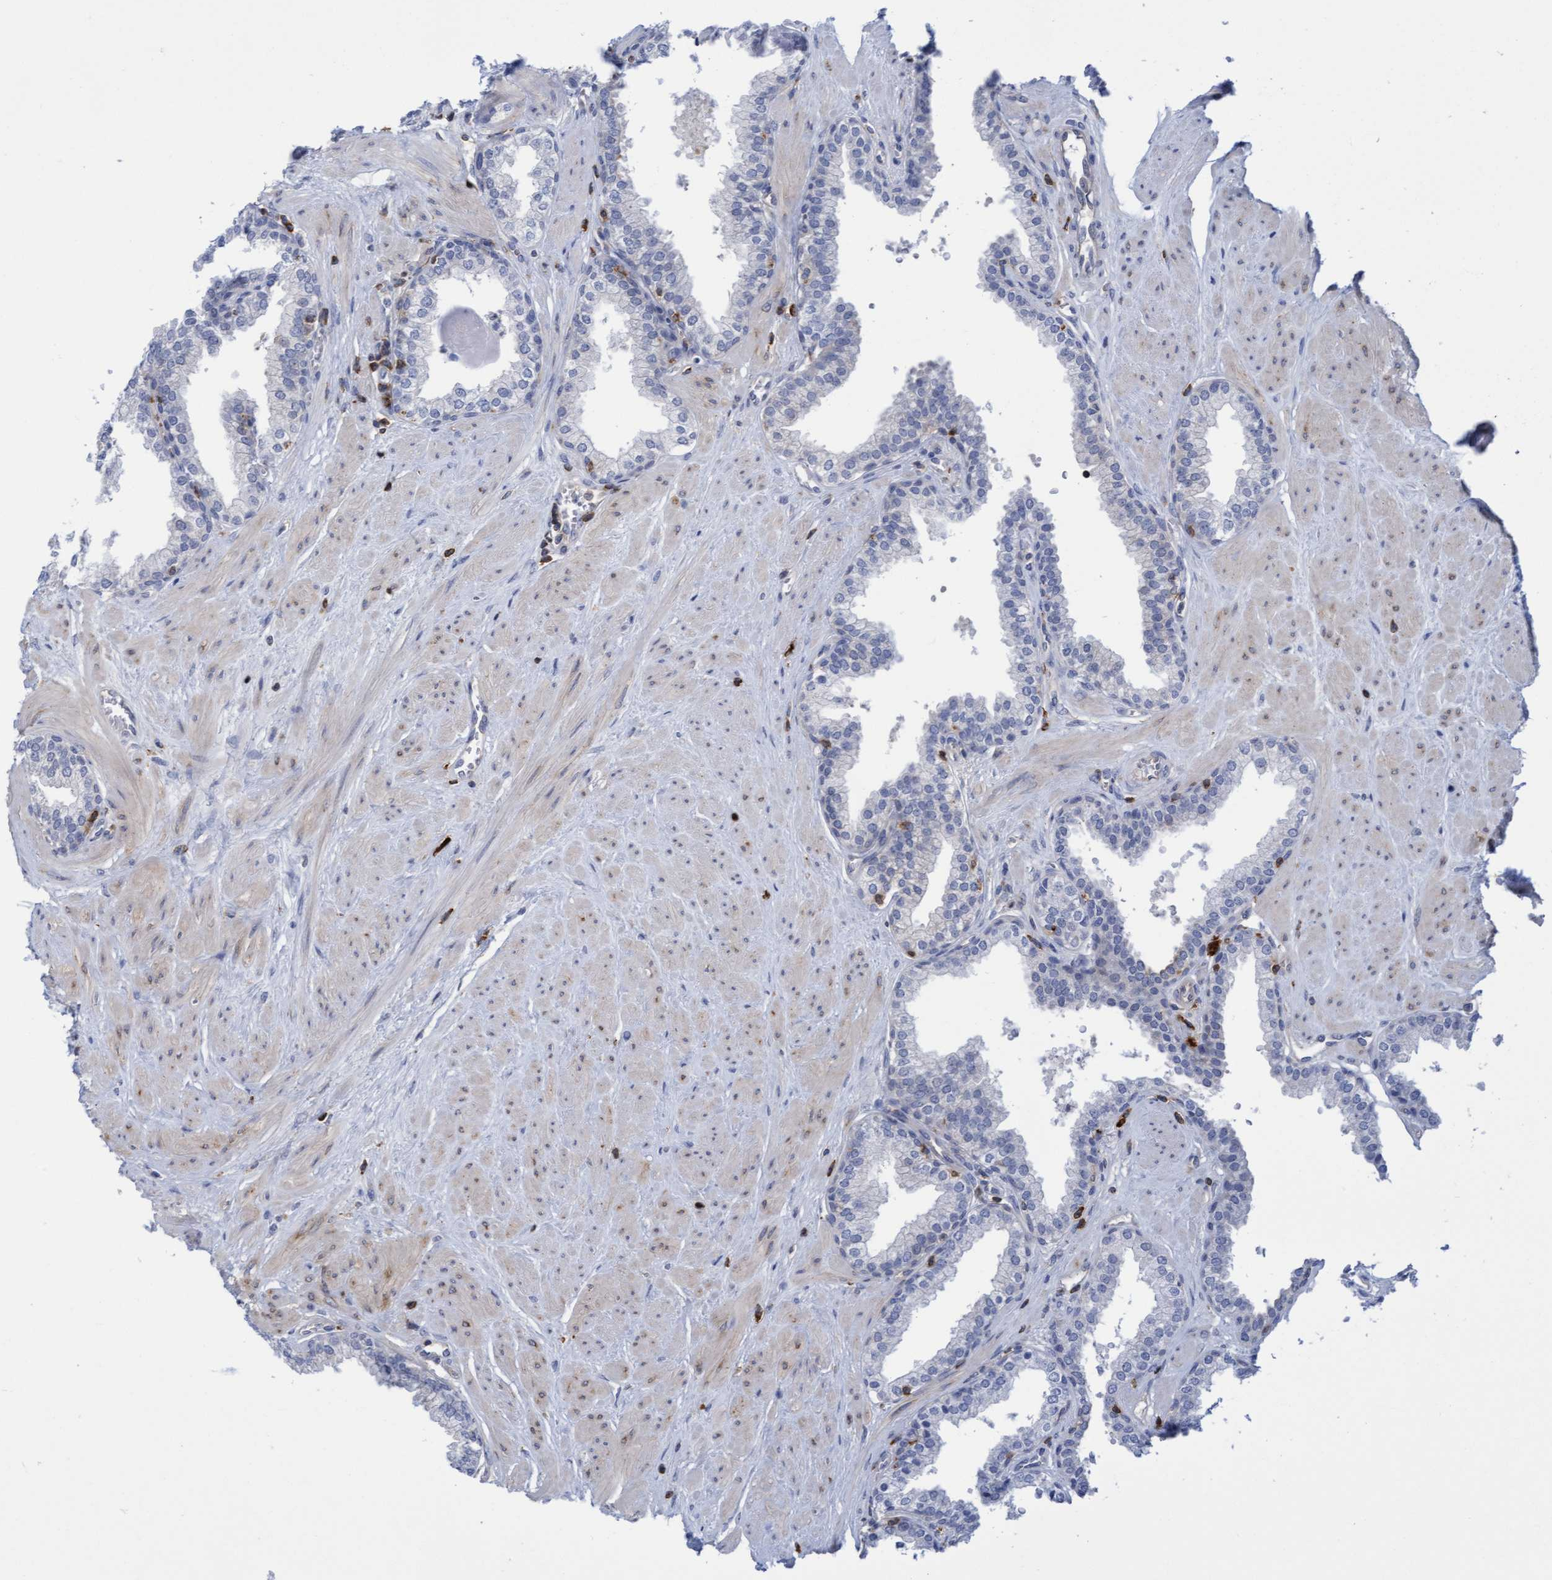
{"staining": {"intensity": "negative", "quantity": "none", "location": "none"}, "tissue": "prostate", "cell_type": "Glandular cells", "image_type": "normal", "snomed": [{"axis": "morphology", "description": "Normal tissue, NOS"}, {"axis": "topography", "description": "Prostate"}], "caption": "Immunohistochemical staining of unremarkable prostate exhibits no significant staining in glandular cells.", "gene": "FNBP1", "patient": {"sex": "male", "age": 51}}